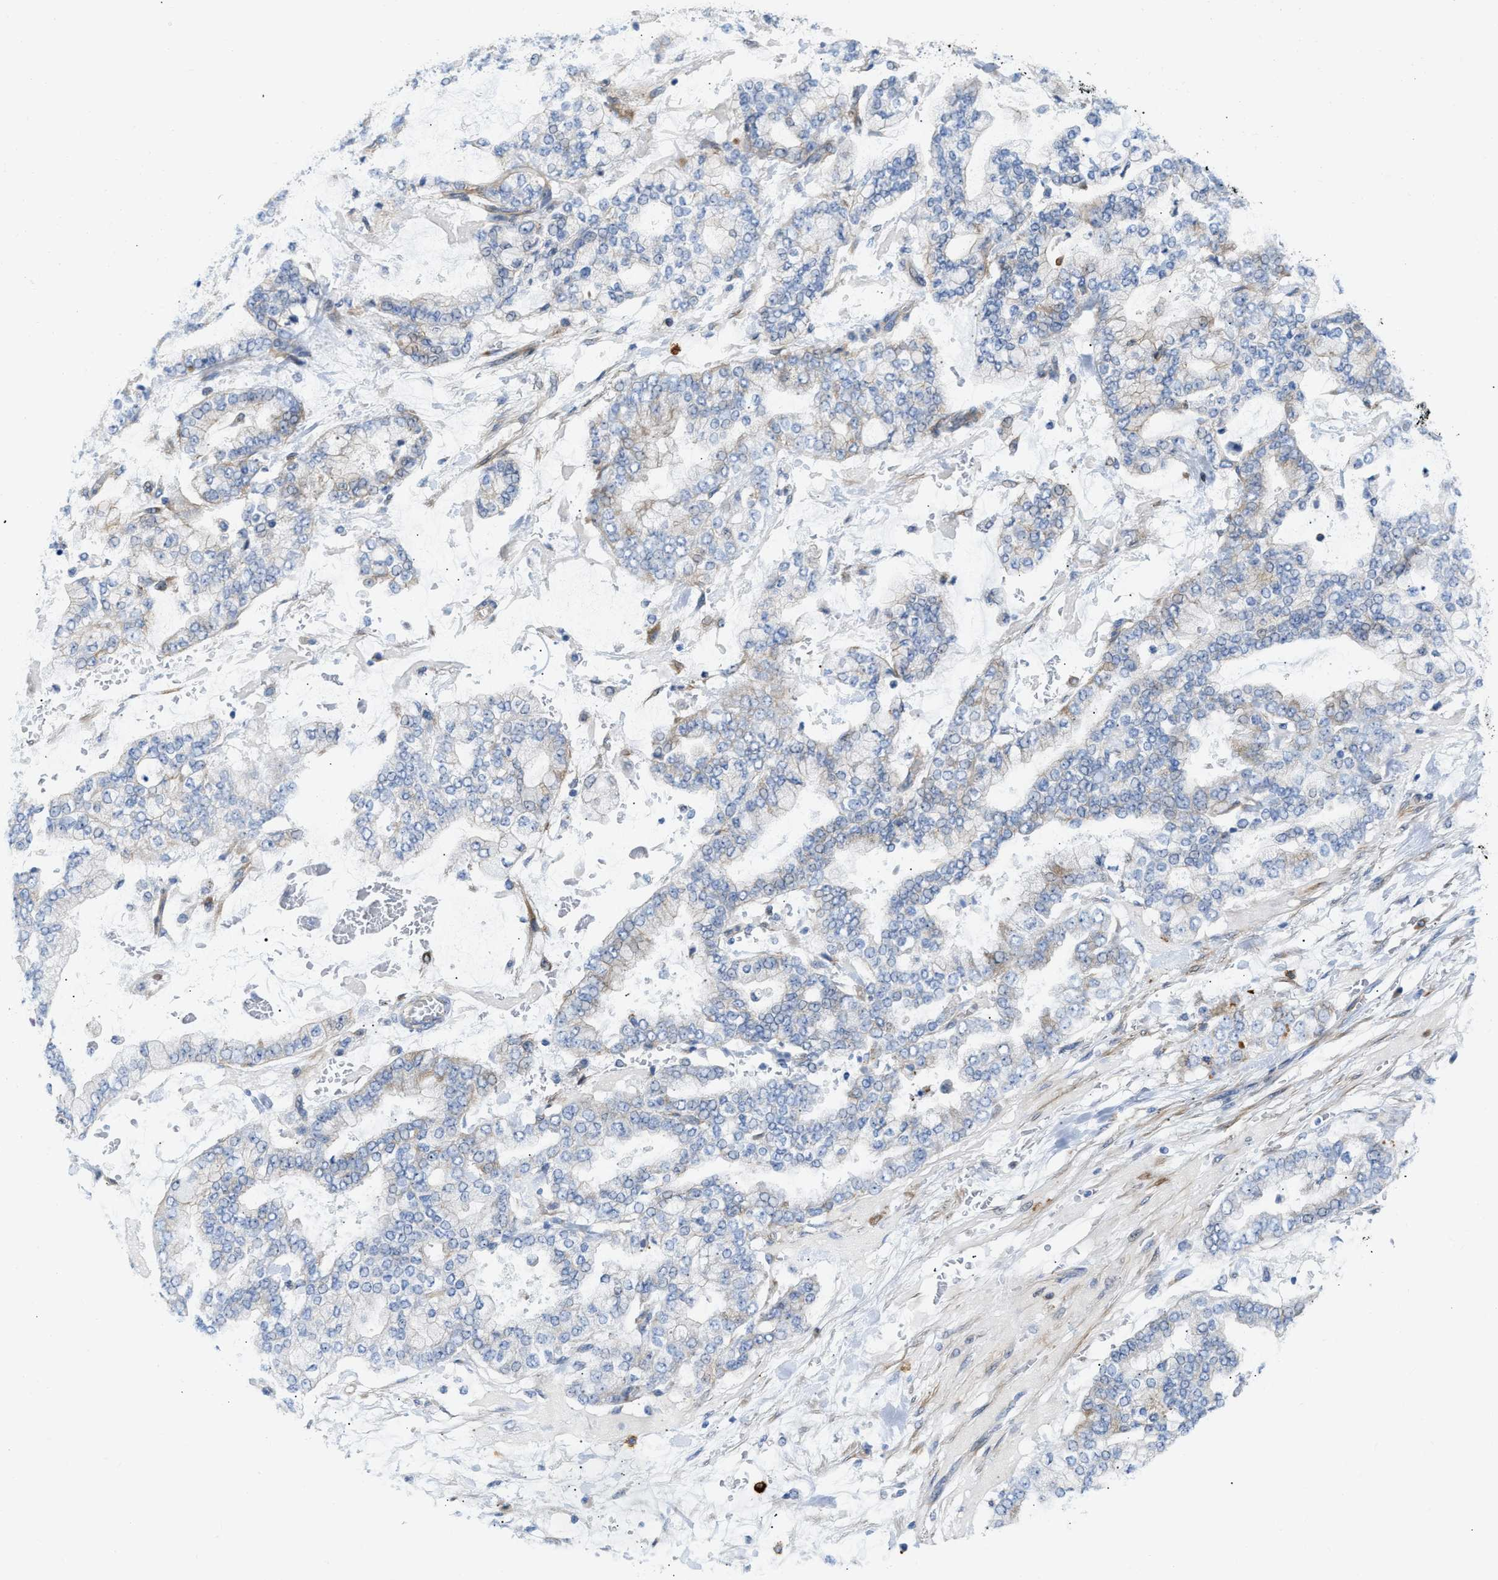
{"staining": {"intensity": "negative", "quantity": "none", "location": "none"}, "tissue": "stomach cancer", "cell_type": "Tumor cells", "image_type": "cancer", "snomed": [{"axis": "morphology", "description": "Normal tissue, NOS"}, {"axis": "morphology", "description": "Adenocarcinoma, NOS"}, {"axis": "topography", "description": "Stomach, upper"}, {"axis": "topography", "description": "Stomach"}], "caption": "A histopathology image of adenocarcinoma (stomach) stained for a protein shows no brown staining in tumor cells.", "gene": "FHL1", "patient": {"sex": "male", "age": 76}}